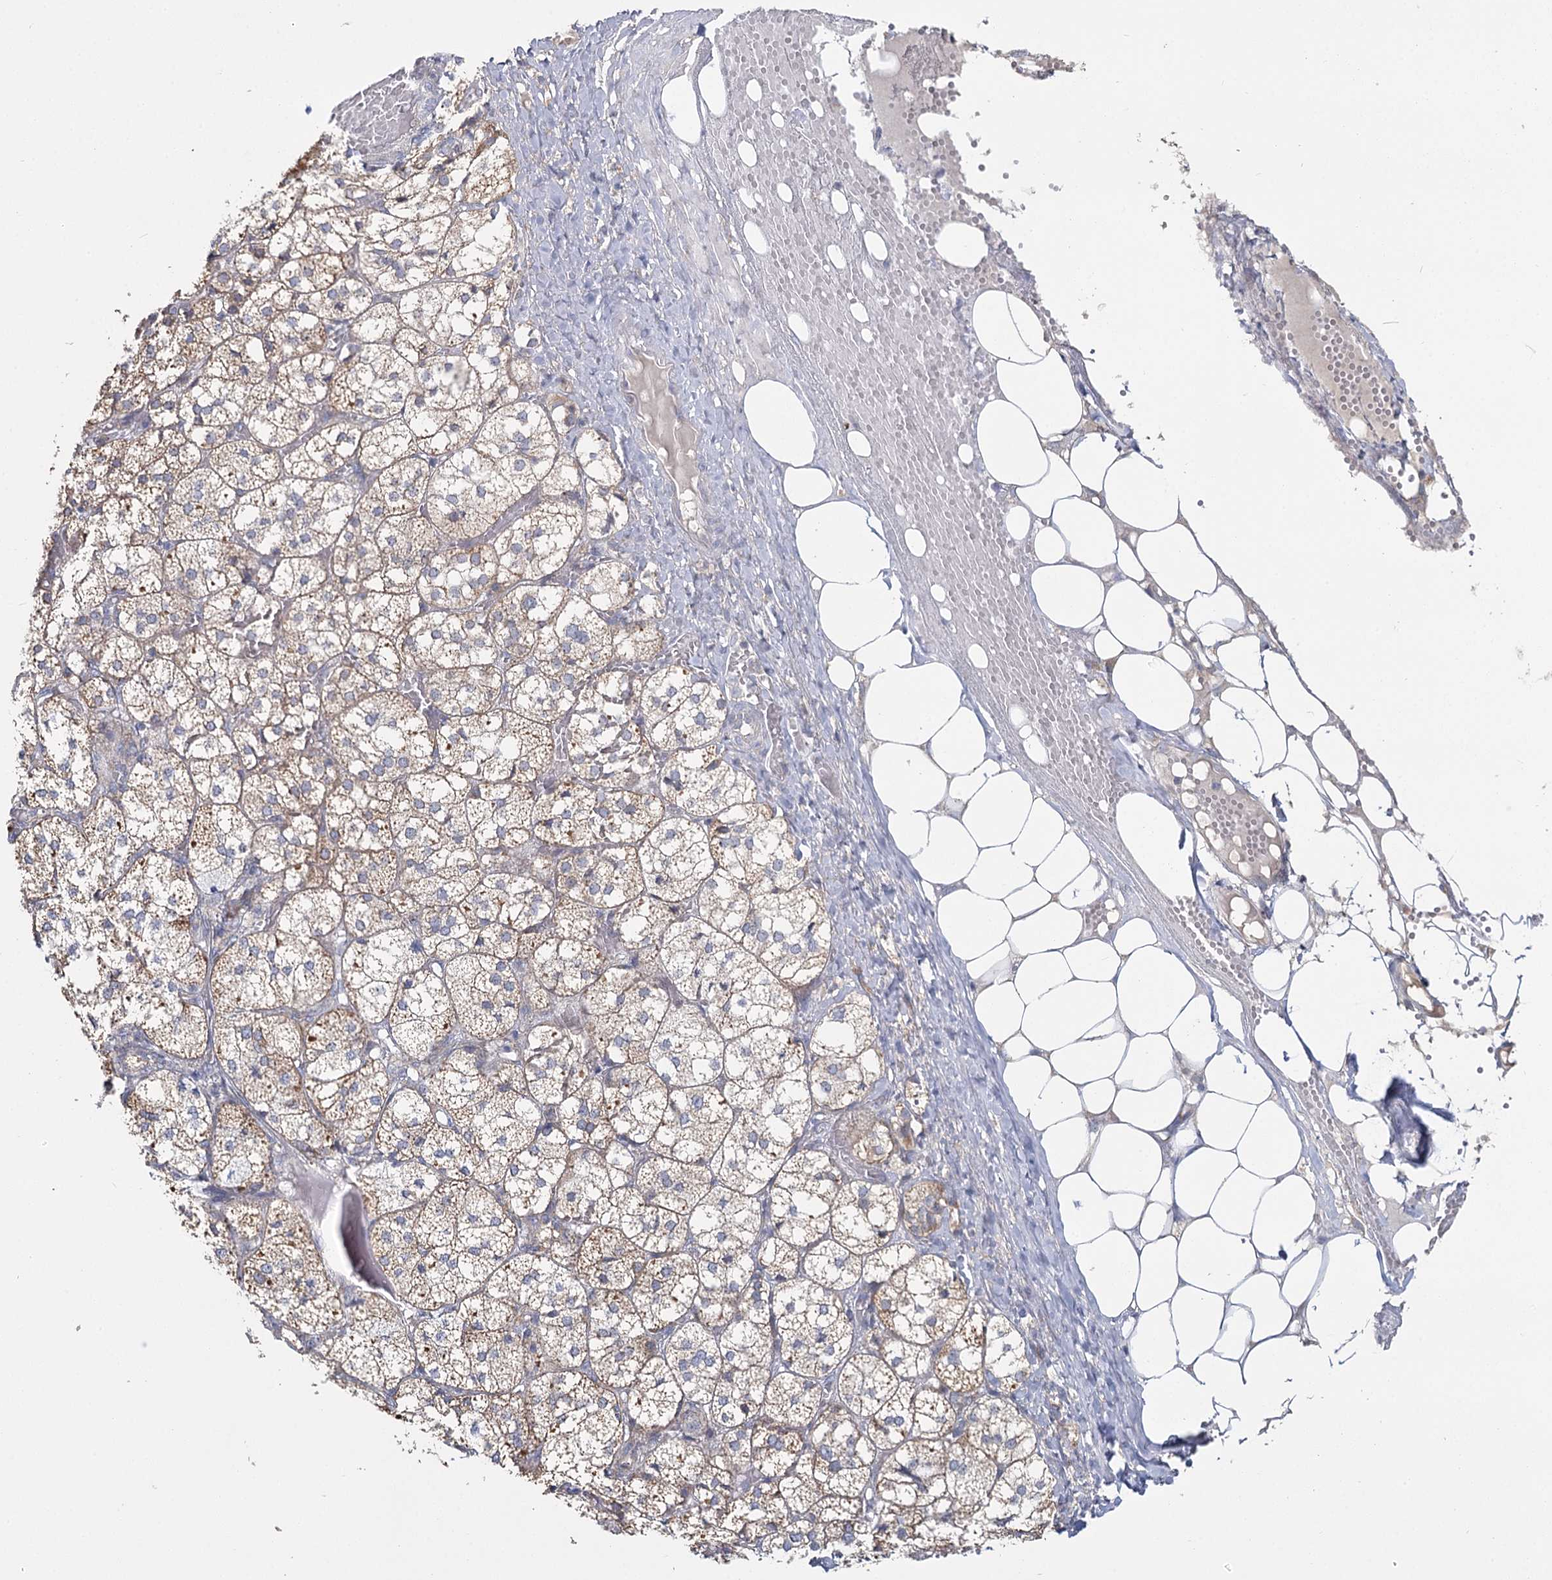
{"staining": {"intensity": "moderate", "quantity": "25%-75%", "location": "cytoplasmic/membranous"}, "tissue": "adrenal gland", "cell_type": "Glandular cells", "image_type": "normal", "snomed": [{"axis": "morphology", "description": "Normal tissue, NOS"}, {"axis": "topography", "description": "Adrenal gland"}], "caption": "A high-resolution micrograph shows immunohistochemistry staining of benign adrenal gland, which displays moderate cytoplasmic/membranous positivity in approximately 25%-75% of glandular cells. The staining was performed using DAB to visualize the protein expression in brown, while the nuclei were stained in blue with hematoxylin (Magnification: 20x).", "gene": "ACOX2", "patient": {"sex": "female", "age": 61}}